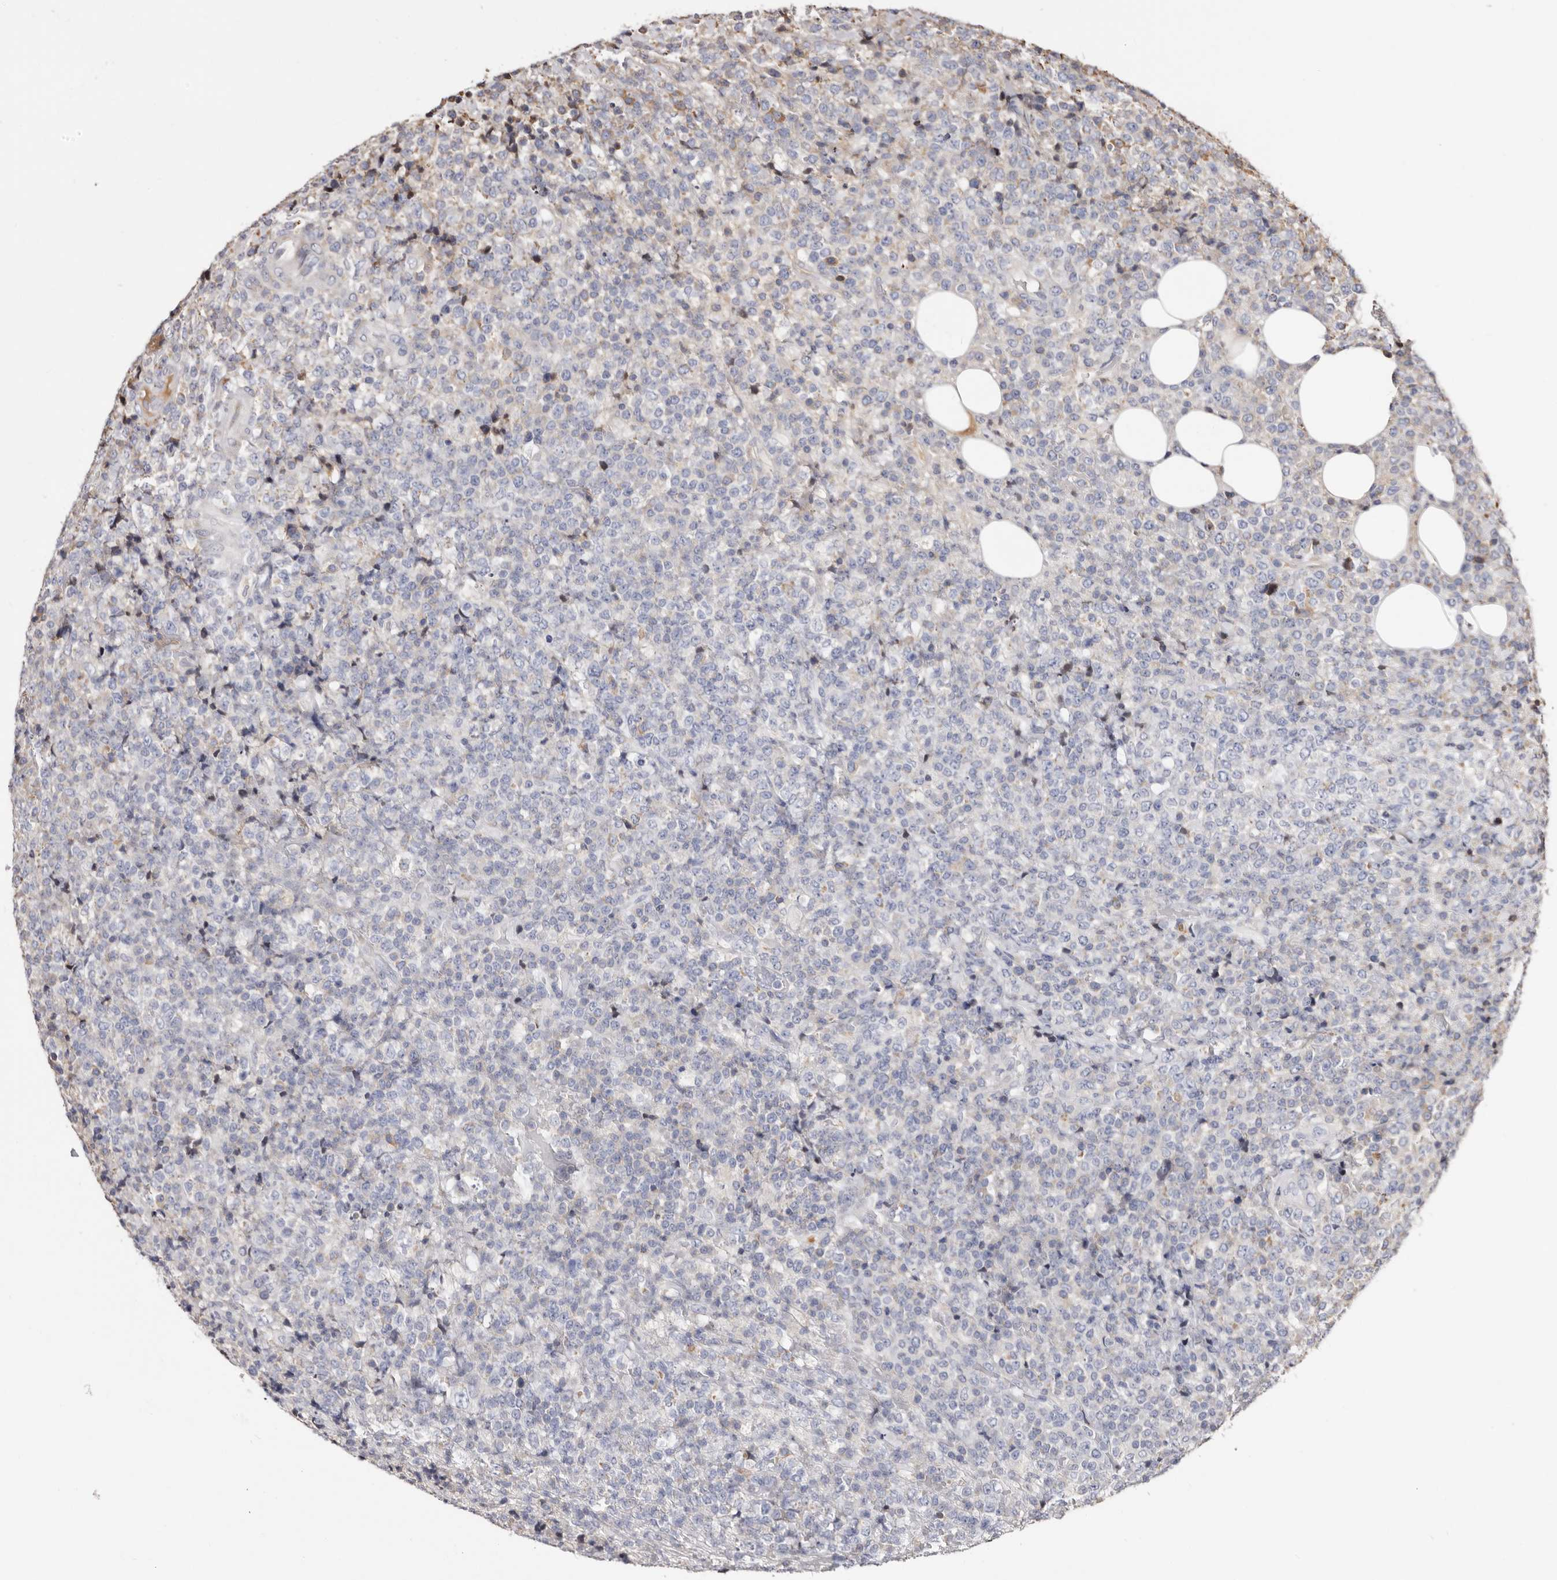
{"staining": {"intensity": "moderate", "quantity": "<25%", "location": "cytoplasmic/membranous"}, "tissue": "lymphoma", "cell_type": "Tumor cells", "image_type": "cancer", "snomed": [{"axis": "morphology", "description": "Malignant lymphoma, non-Hodgkin's type, High grade"}, {"axis": "topography", "description": "Lymph node"}], "caption": "Brown immunohistochemical staining in human lymphoma exhibits moderate cytoplasmic/membranous staining in about <25% of tumor cells. (DAB (3,3'-diaminobenzidine) = brown stain, brightfield microscopy at high magnification).", "gene": "ACBD6", "patient": {"sex": "male", "age": 13}}